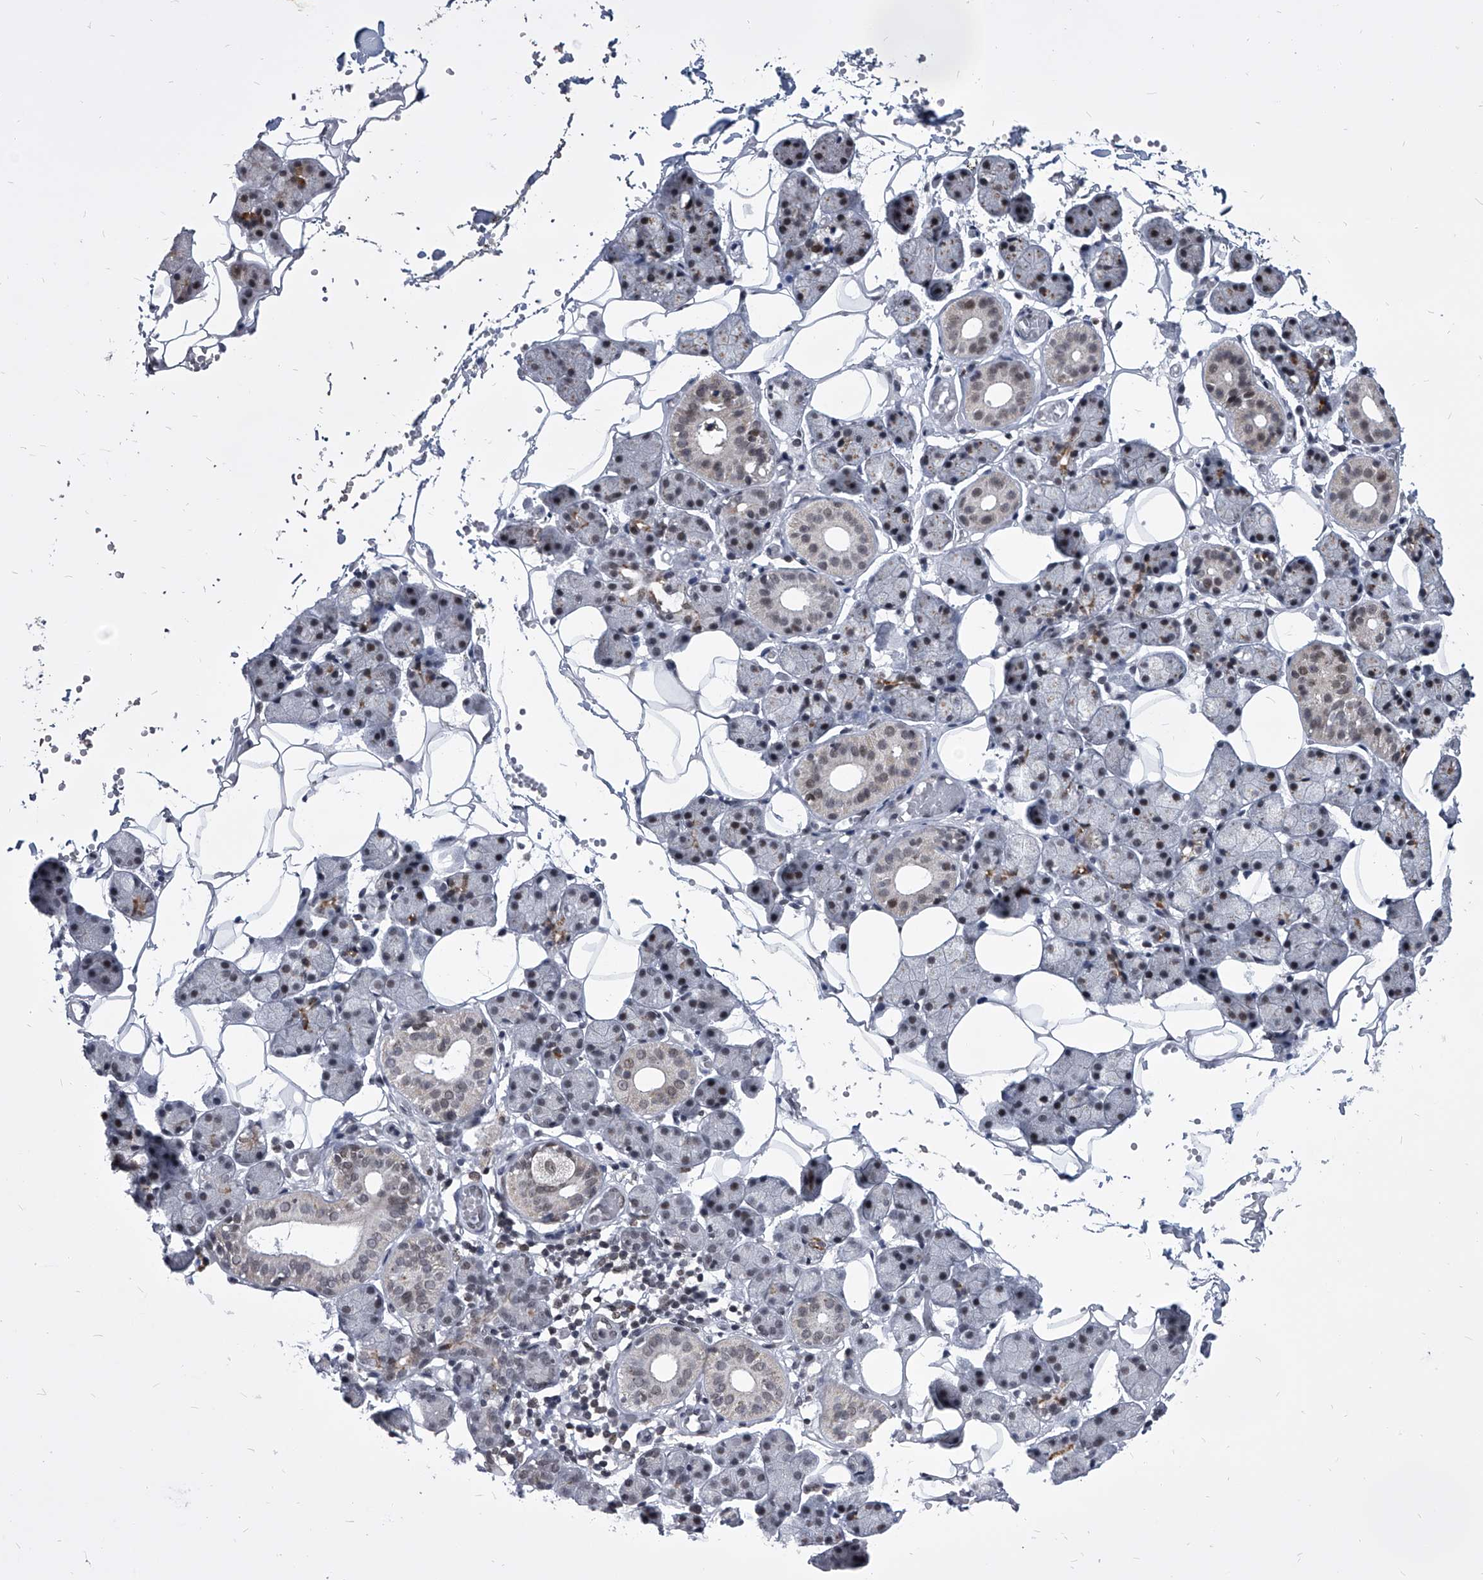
{"staining": {"intensity": "moderate", "quantity": "<25%", "location": "cytoplasmic/membranous"}, "tissue": "salivary gland", "cell_type": "Glandular cells", "image_type": "normal", "snomed": [{"axis": "morphology", "description": "Normal tissue, NOS"}, {"axis": "topography", "description": "Salivary gland"}], "caption": "Immunohistochemistry histopathology image of unremarkable salivary gland: human salivary gland stained using IHC reveals low levels of moderate protein expression localized specifically in the cytoplasmic/membranous of glandular cells, appearing as a cytoplasmic/membranous brown color.", "gene": "PPIL4", "patient": {"sex": "female", "age": 33}}